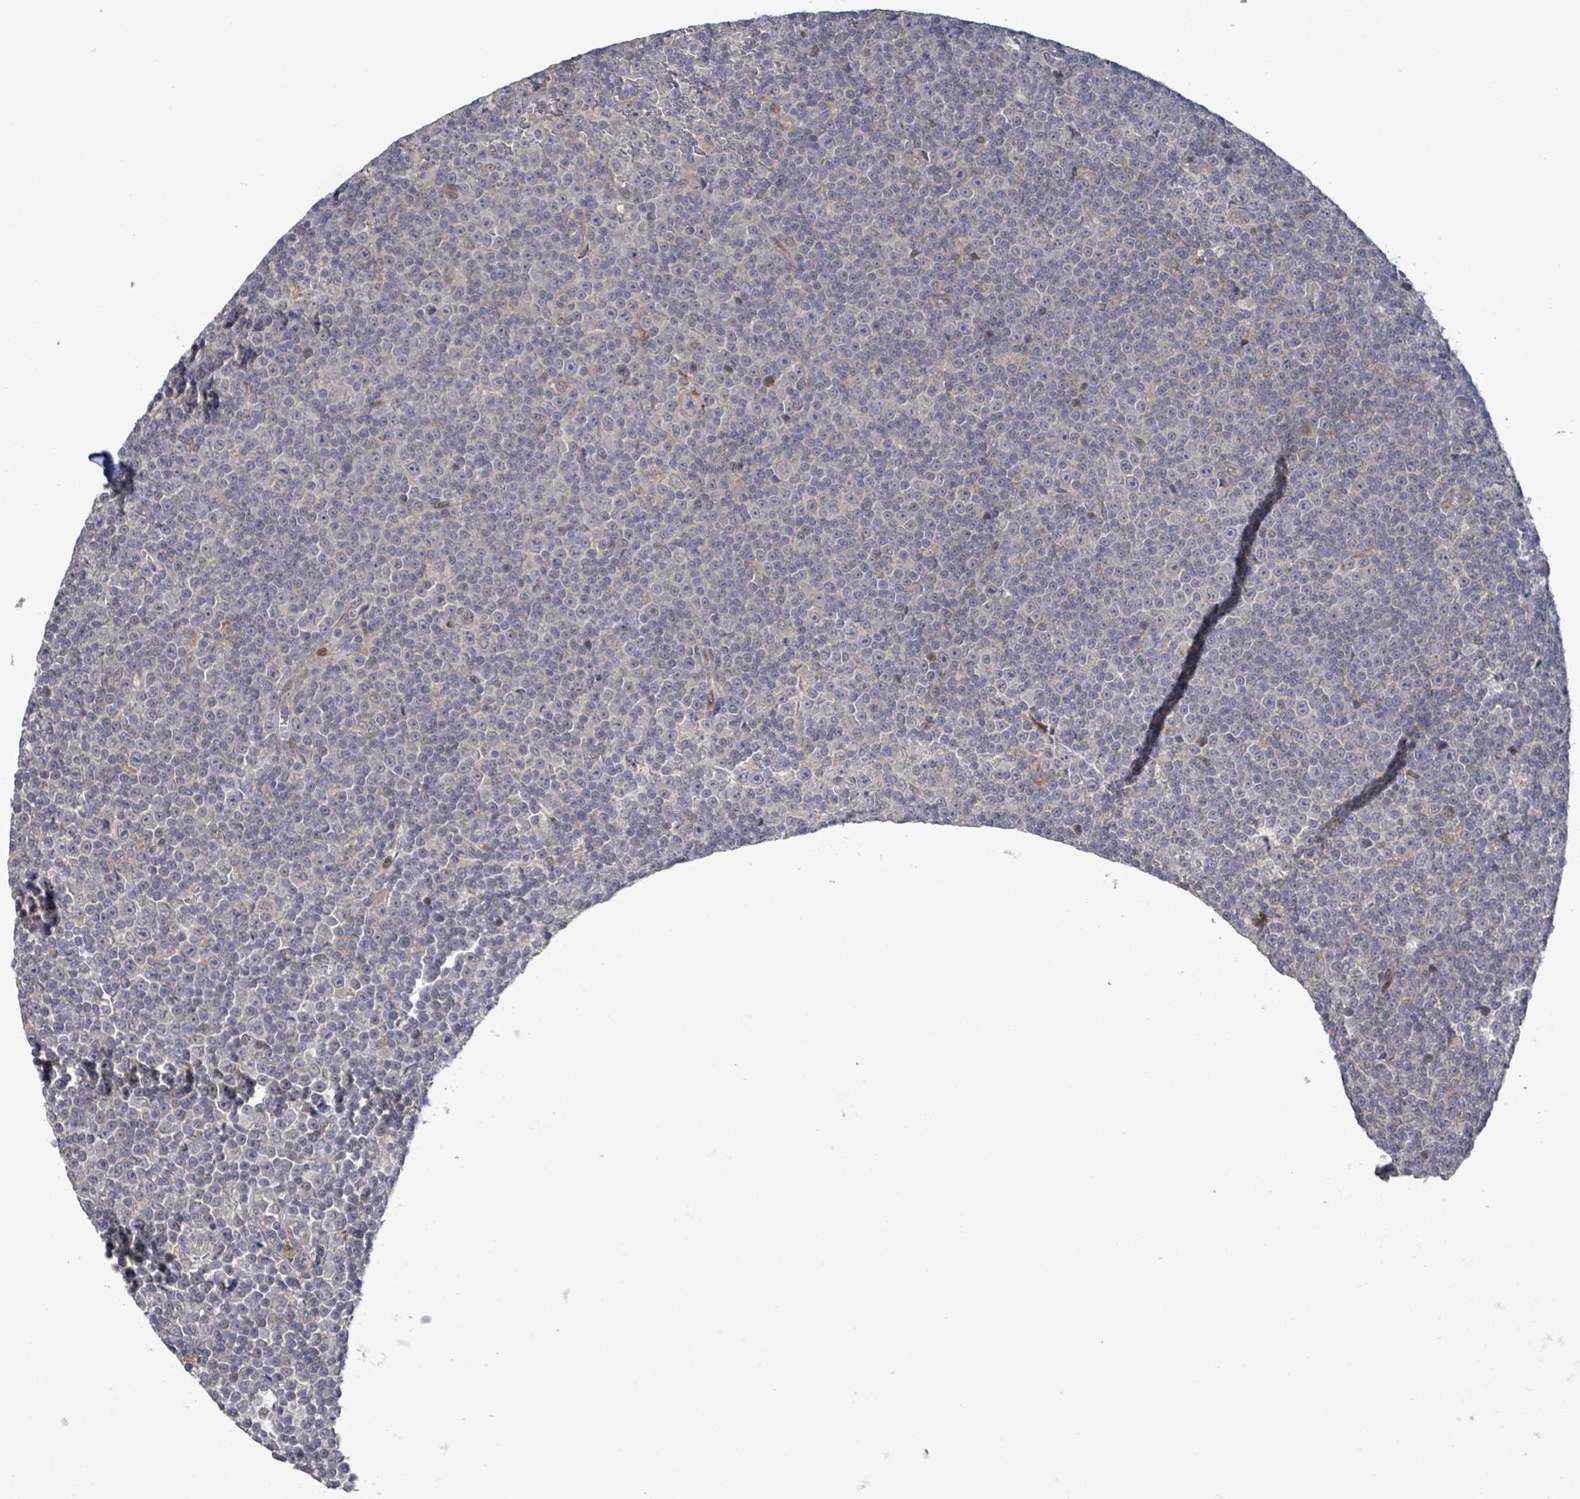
{"staining": {"intensity": "negative", "quantity": "none", "location": "none"}, "tissue": "lymphoma", "cell_type": "Tumor cells", "image_type": "cancer", "snomed": [{"axis": "morphology", "description": "Malignant lymphoma, non-Hodgkin's type, Low grade"}, {"axis": "topography", "description": "Lymph node"}], "caption": "Immunohistochemical staining of human malignant lymphoma, non-Hodgkin's type (low-grade) exhibits no significant staining in tumor cells.", "gene": "SLIT3", "patient": {"sex": "female", "age": 67}}